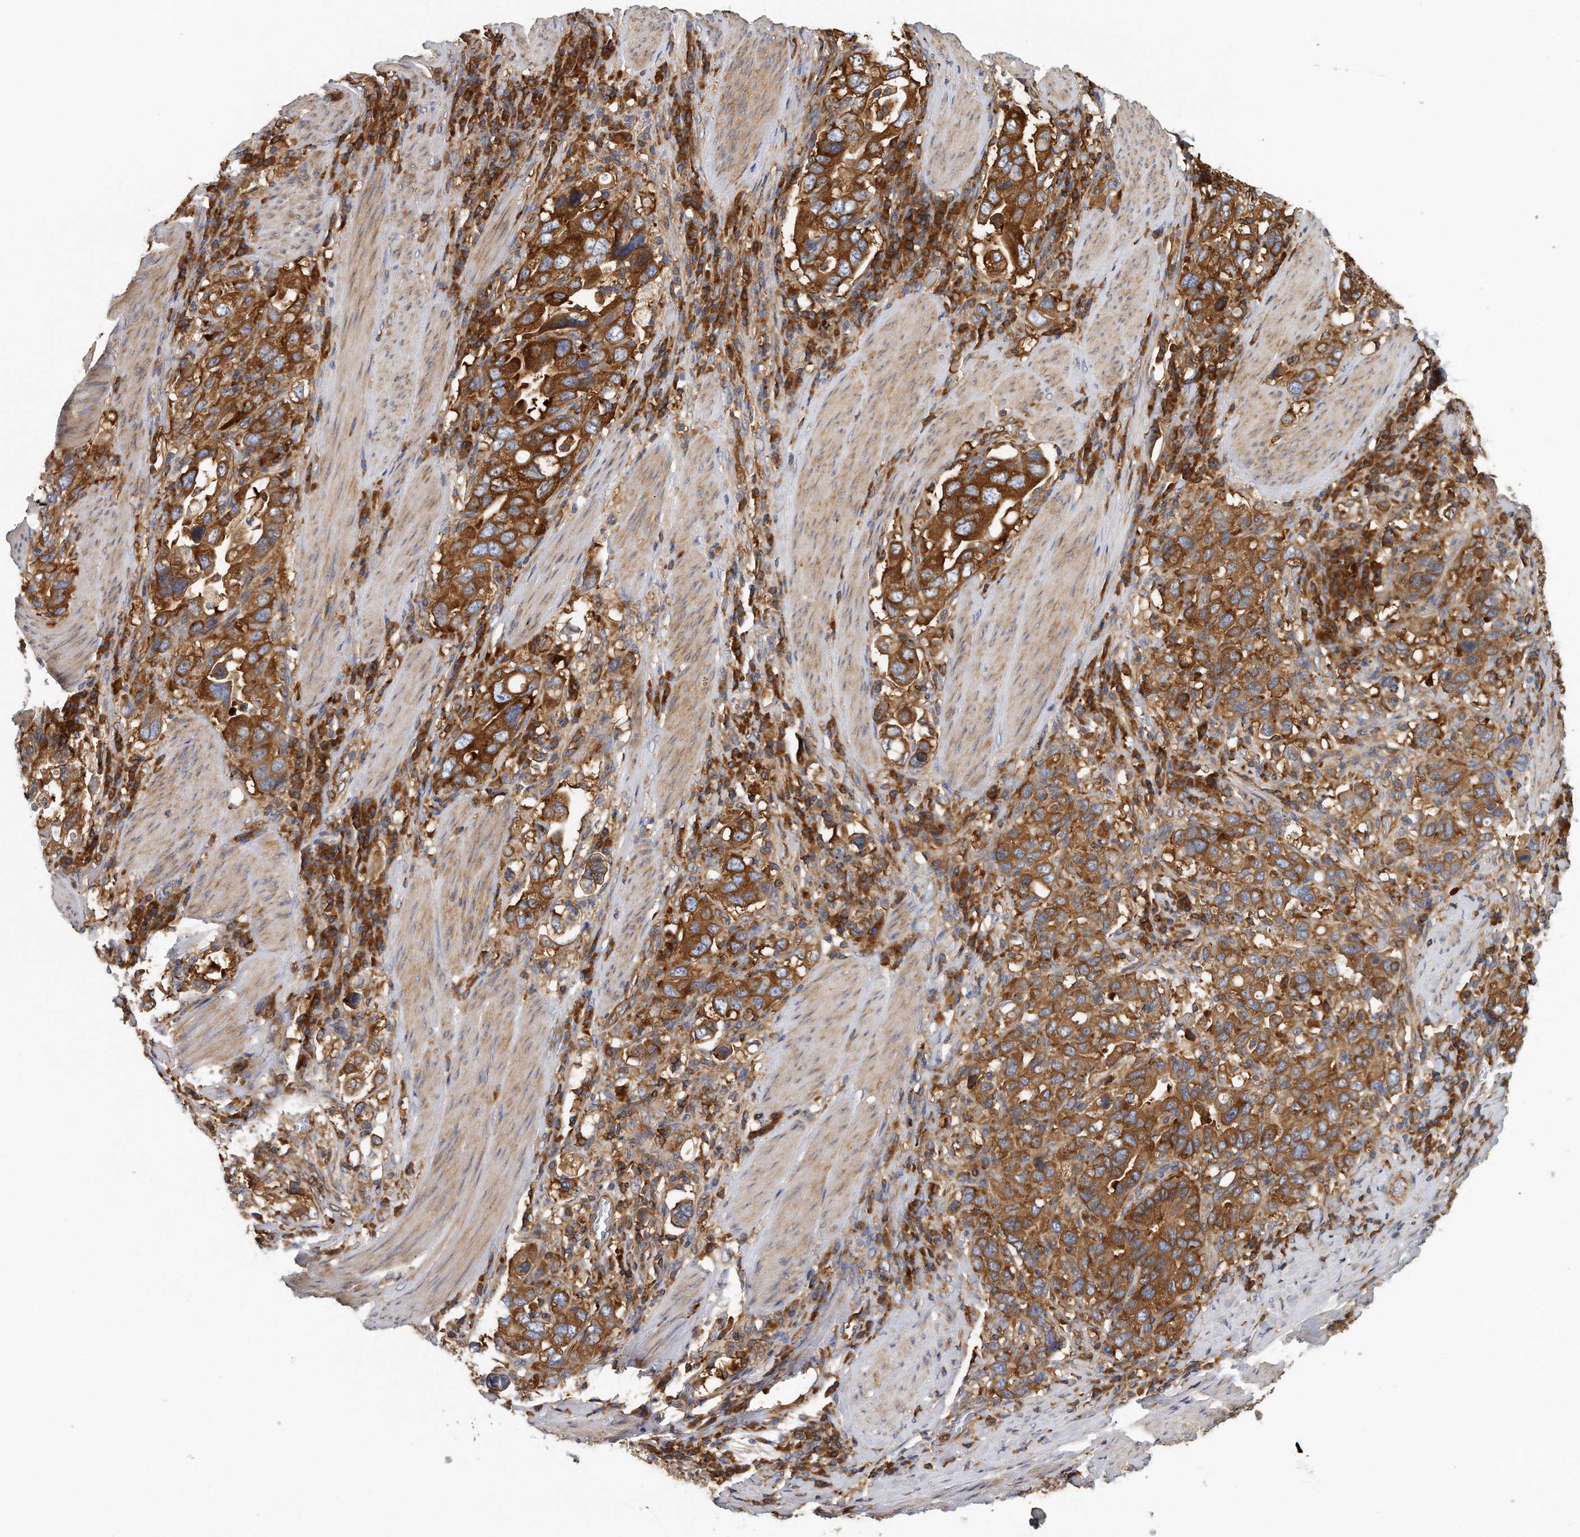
{"staining": {"intensity": "strong", "quantity": ">75%", "location": "cytoplasmic/membranous"}, "tissue": "stomach cancer", "cell_type": "Tumor cells", "image_type": "cancer", "snomed": [{"axis": "morphology", "description": "Adenocarcinoma, NOS"}, {"axis": "topography", "description": "Stomach, upper"}], "caption": "Tumor cells demonstrate high levels of strong cytoplasmic/membranous expression in approximately >75% of cells in stomach cancer (adenocarcinoma). (DAB (3,3'-diaminobenzidine) IHC, brown staining for protein, blue staining for nuclei).", "gene": "EIF3I", "patient": {"sex": "male", "age": 62}}